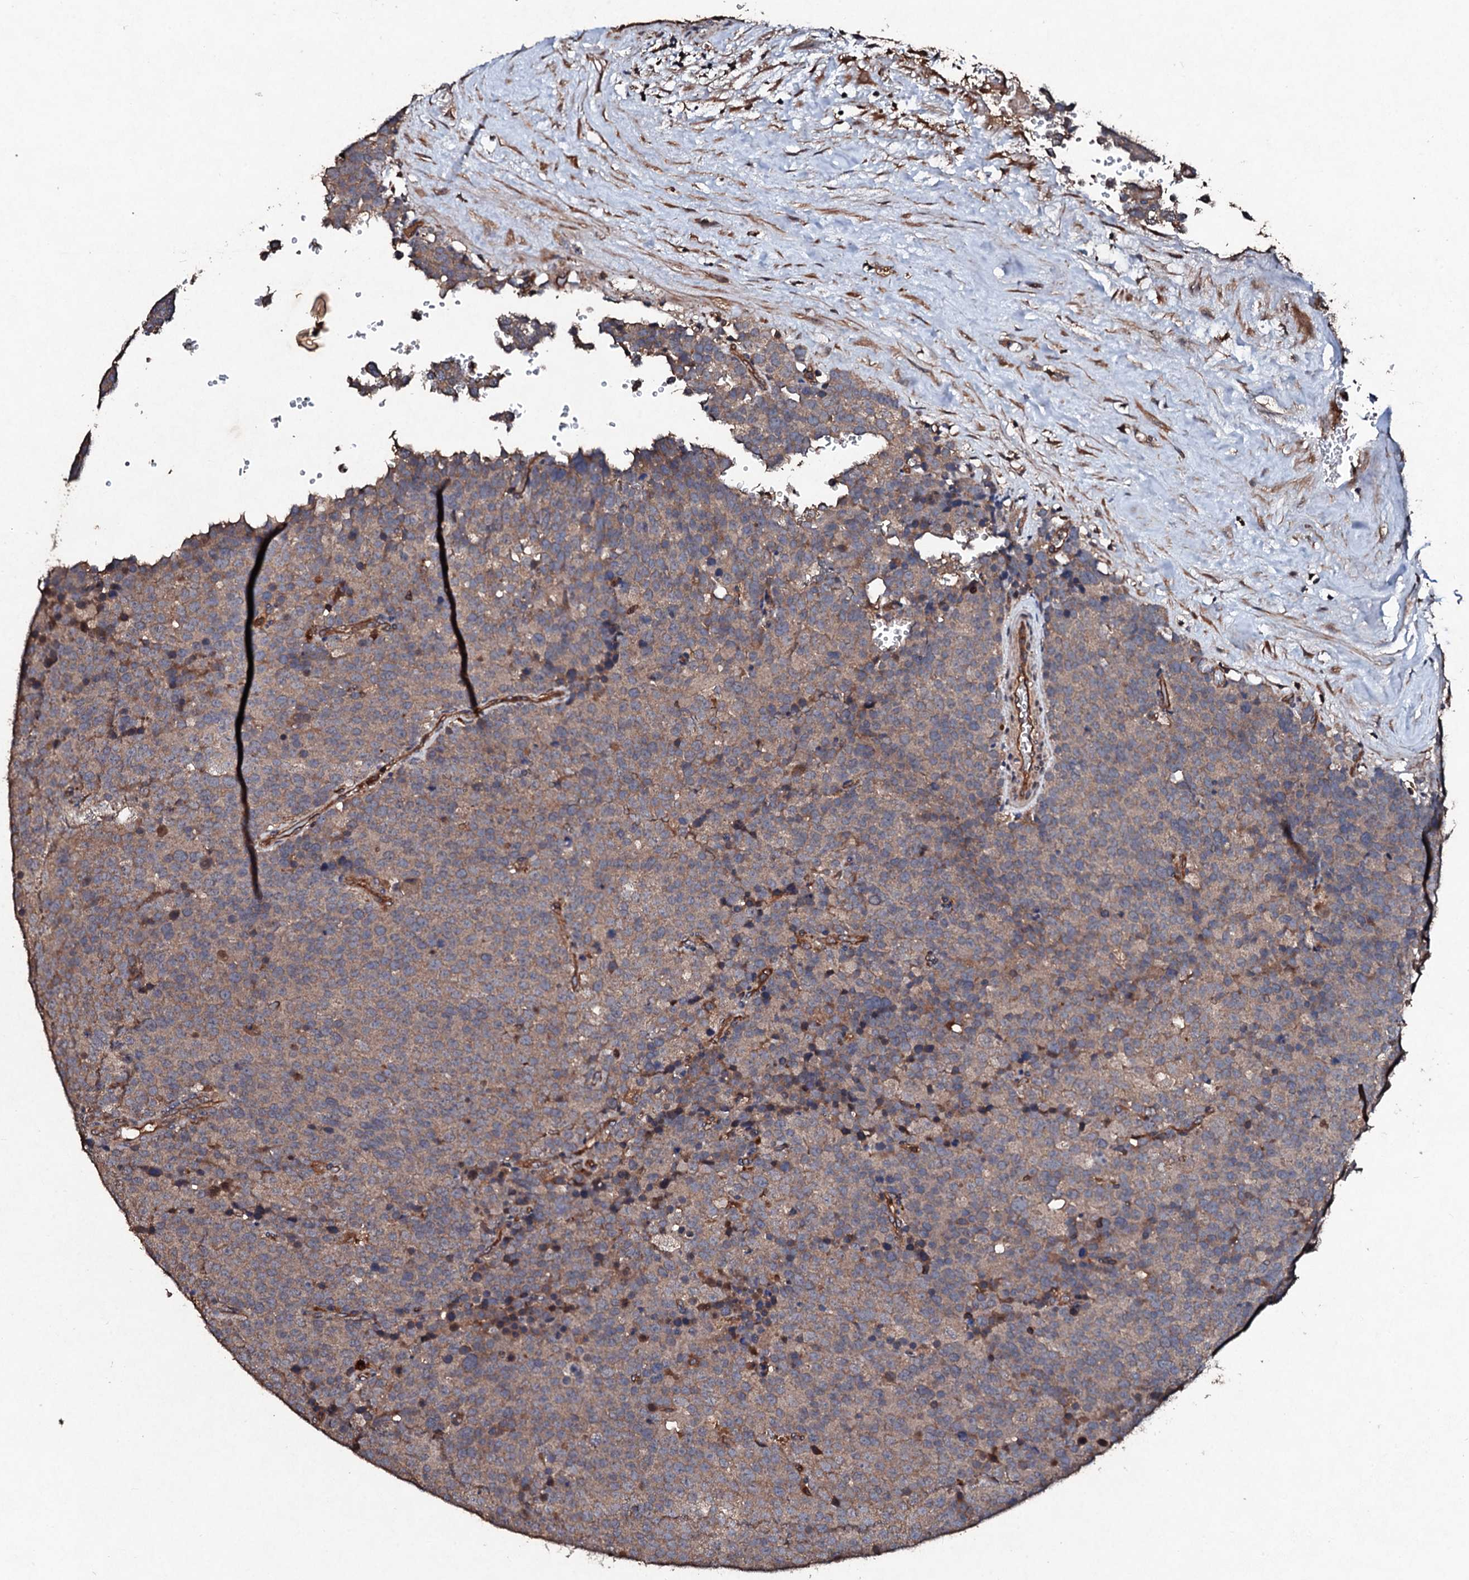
{"staining": {"intensity": "weak", "quantity": ">75%", "location": "cytoplasmic/membranous"}, "tissue": "testis cancer", "cell_type": "Tumor cells", "image_type": "cancer", "snomed": [{"axis": "morphology", "description": "Seminoma, NOS"}, {"axis": "topography", "description": "Testis"}], "caption": "Tumor cells show low levels of weak cytoplasmic/membranous positivity in approximately >75% of cells in testis seminoma. (DAB IHC with brightfield microscopy, high magnification).", "gene": "KERA", "patient": {"sex": "male", "age": 71}}